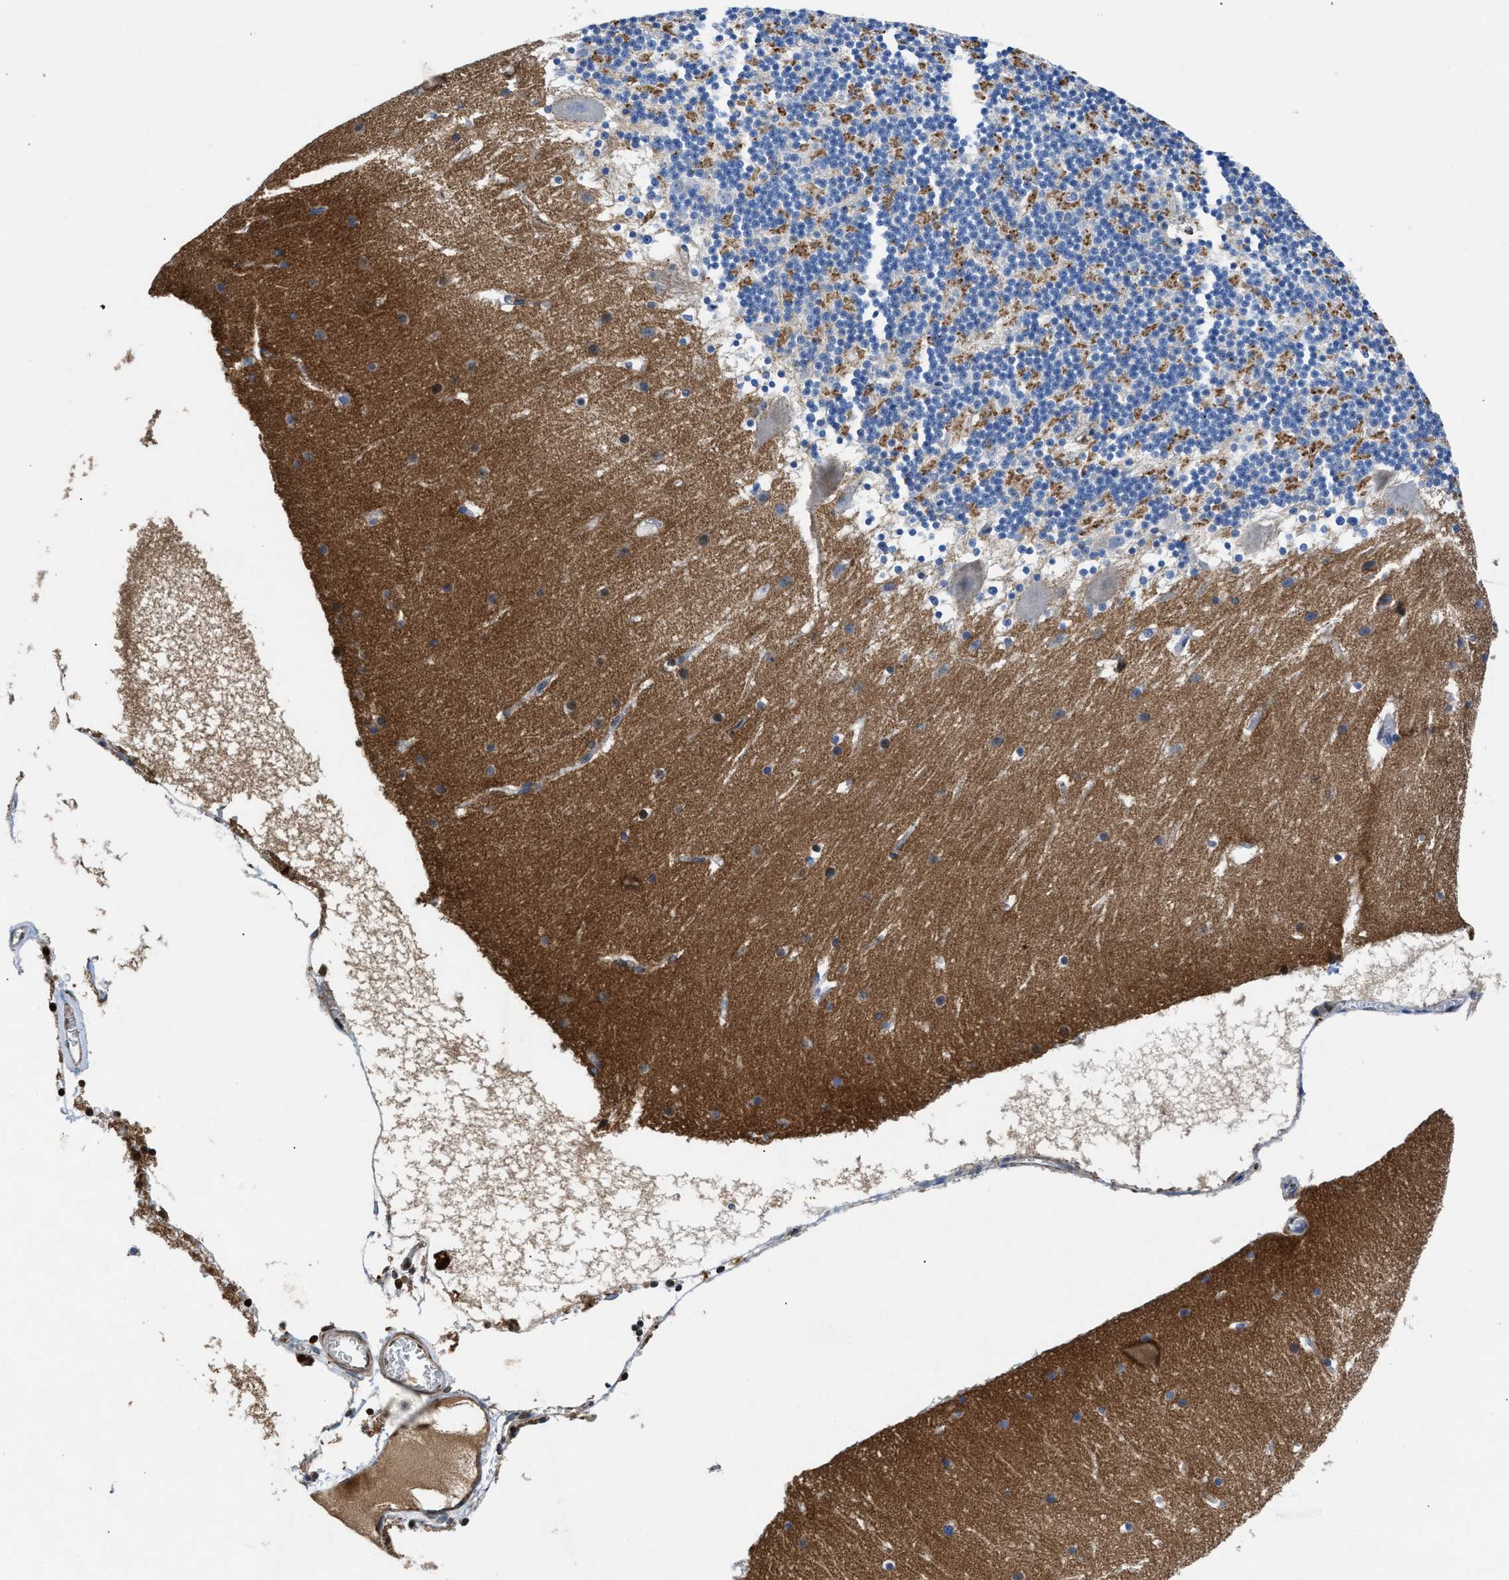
{"staining": {"intensity": "moderate", "quantity": "<25%", "location": "cytoplasmic/membranous"}, "tissue": "cerebellum", "cell_type": "Cells in granular layer", "image_type": "normal", "snomed": [{"axis": "morphology", "description": "Normal tissue, NOS"}, {"axis": "topography", "description": "Cerebellum"}], "caption": "Cerebellum stained with DAB (3,3'-diaminobenzidine) IHC exhibits low levels of moderate cytoplasmic/membranous staining in about <25% of cells in granular layer.", "gene": "ATP6V0D1", "patient": {"sex": "male", "age": 45}}